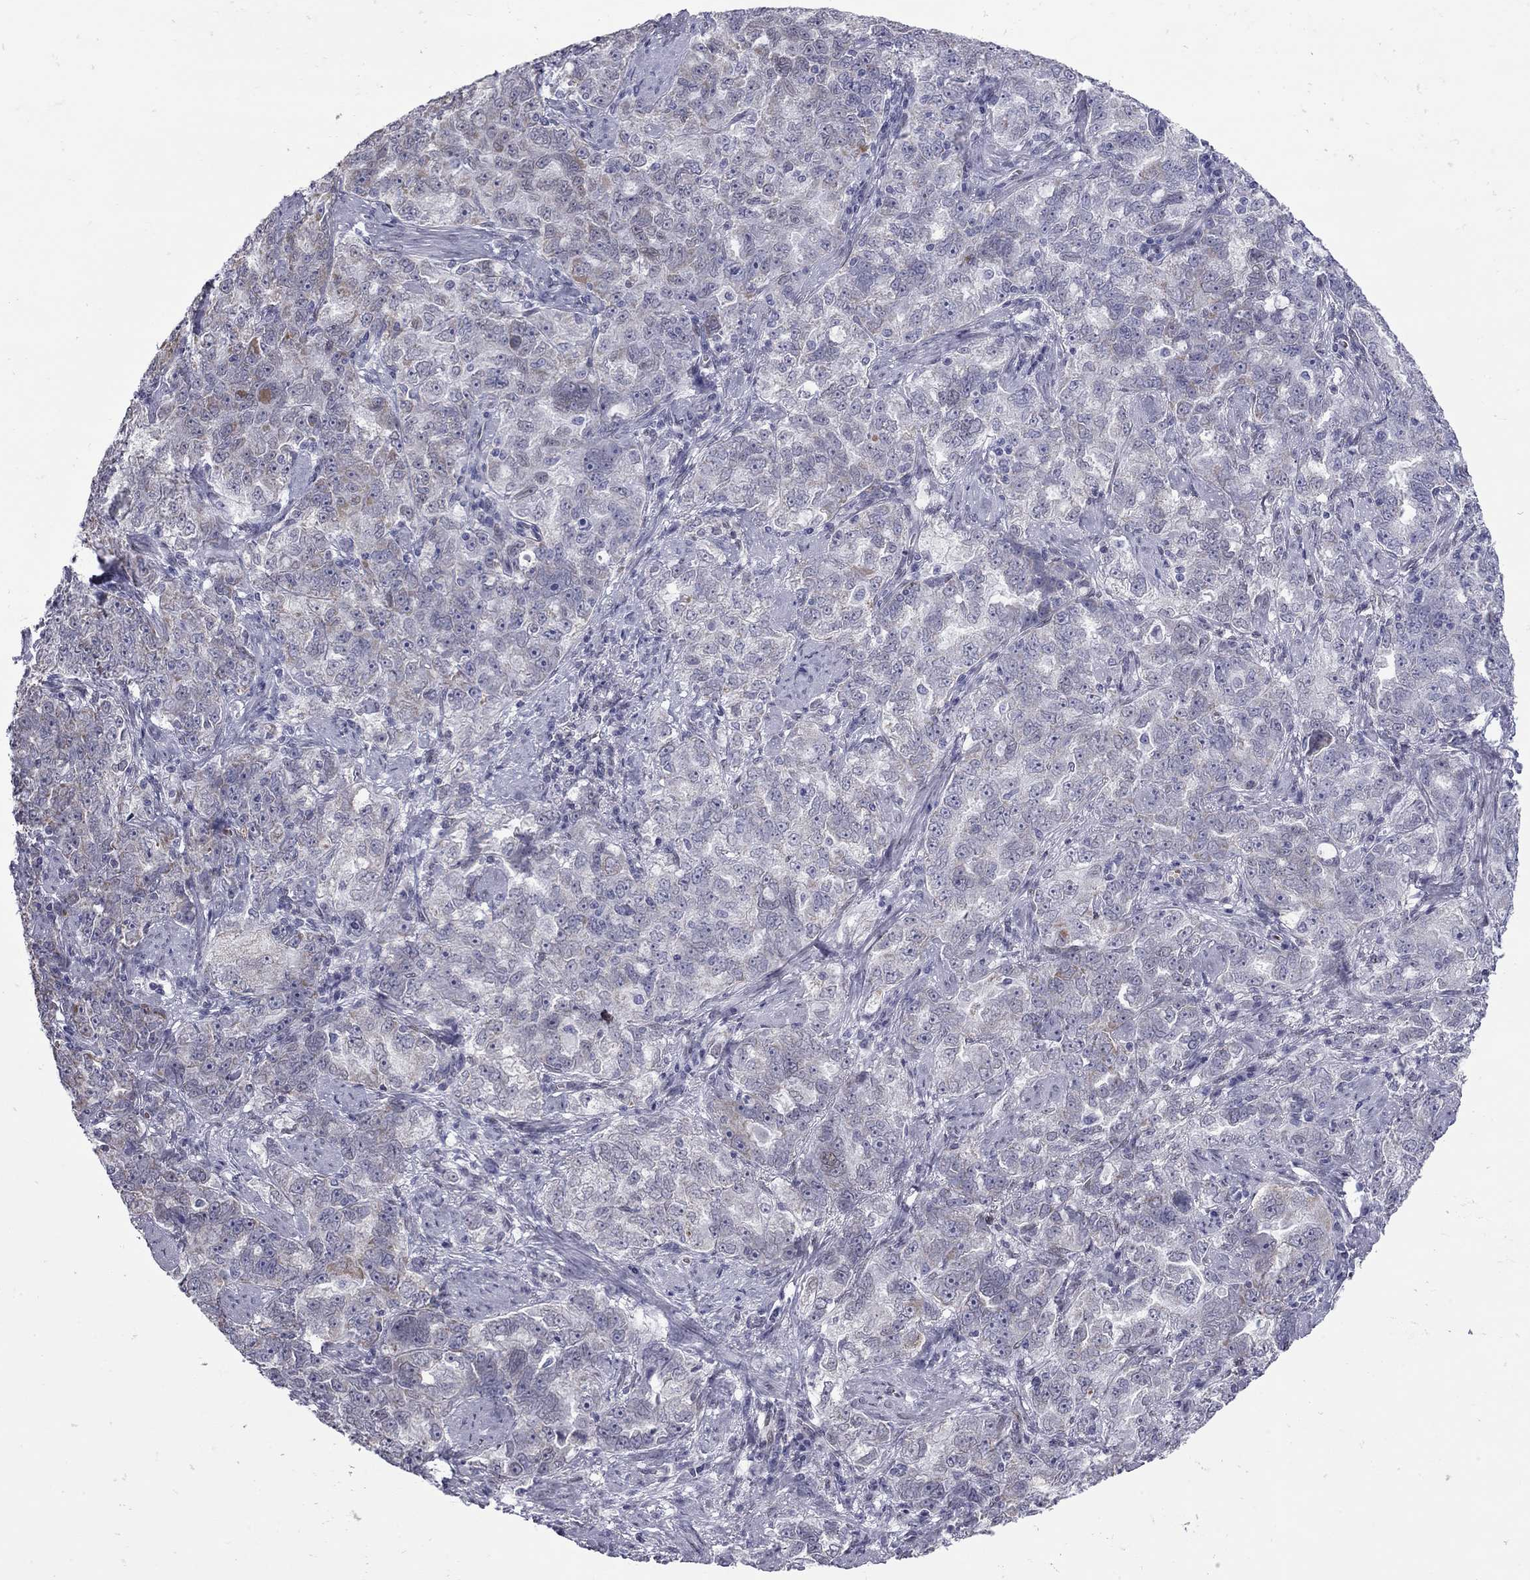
{"staining": {"intensity": "negative", "quantity": "none", "location": "none"}, "tissue": "ovarian cancer", "cell_type": "Tumor cells", "image_type": "cancer", "snomed": [{"axis": "morphology", "description": "Cystadenocarcinoma, serous, NOS"}, {"axis": "topography", "description": "Ovary"}], "caption": "Immunohistochemistry (IHC) micrograph of ovarian cancer stained for a protein (brown), which reveals no expression in tumor cells. Brightfield microscopy of immunohistochemistry (IHC) stained with DAB (3,3'-diaminobenzidine) (brown) and hematoxylin (blue), captured at high magnification.", "gene": "CLTCL1", "patient": {"sex": "female", "age": 51}}